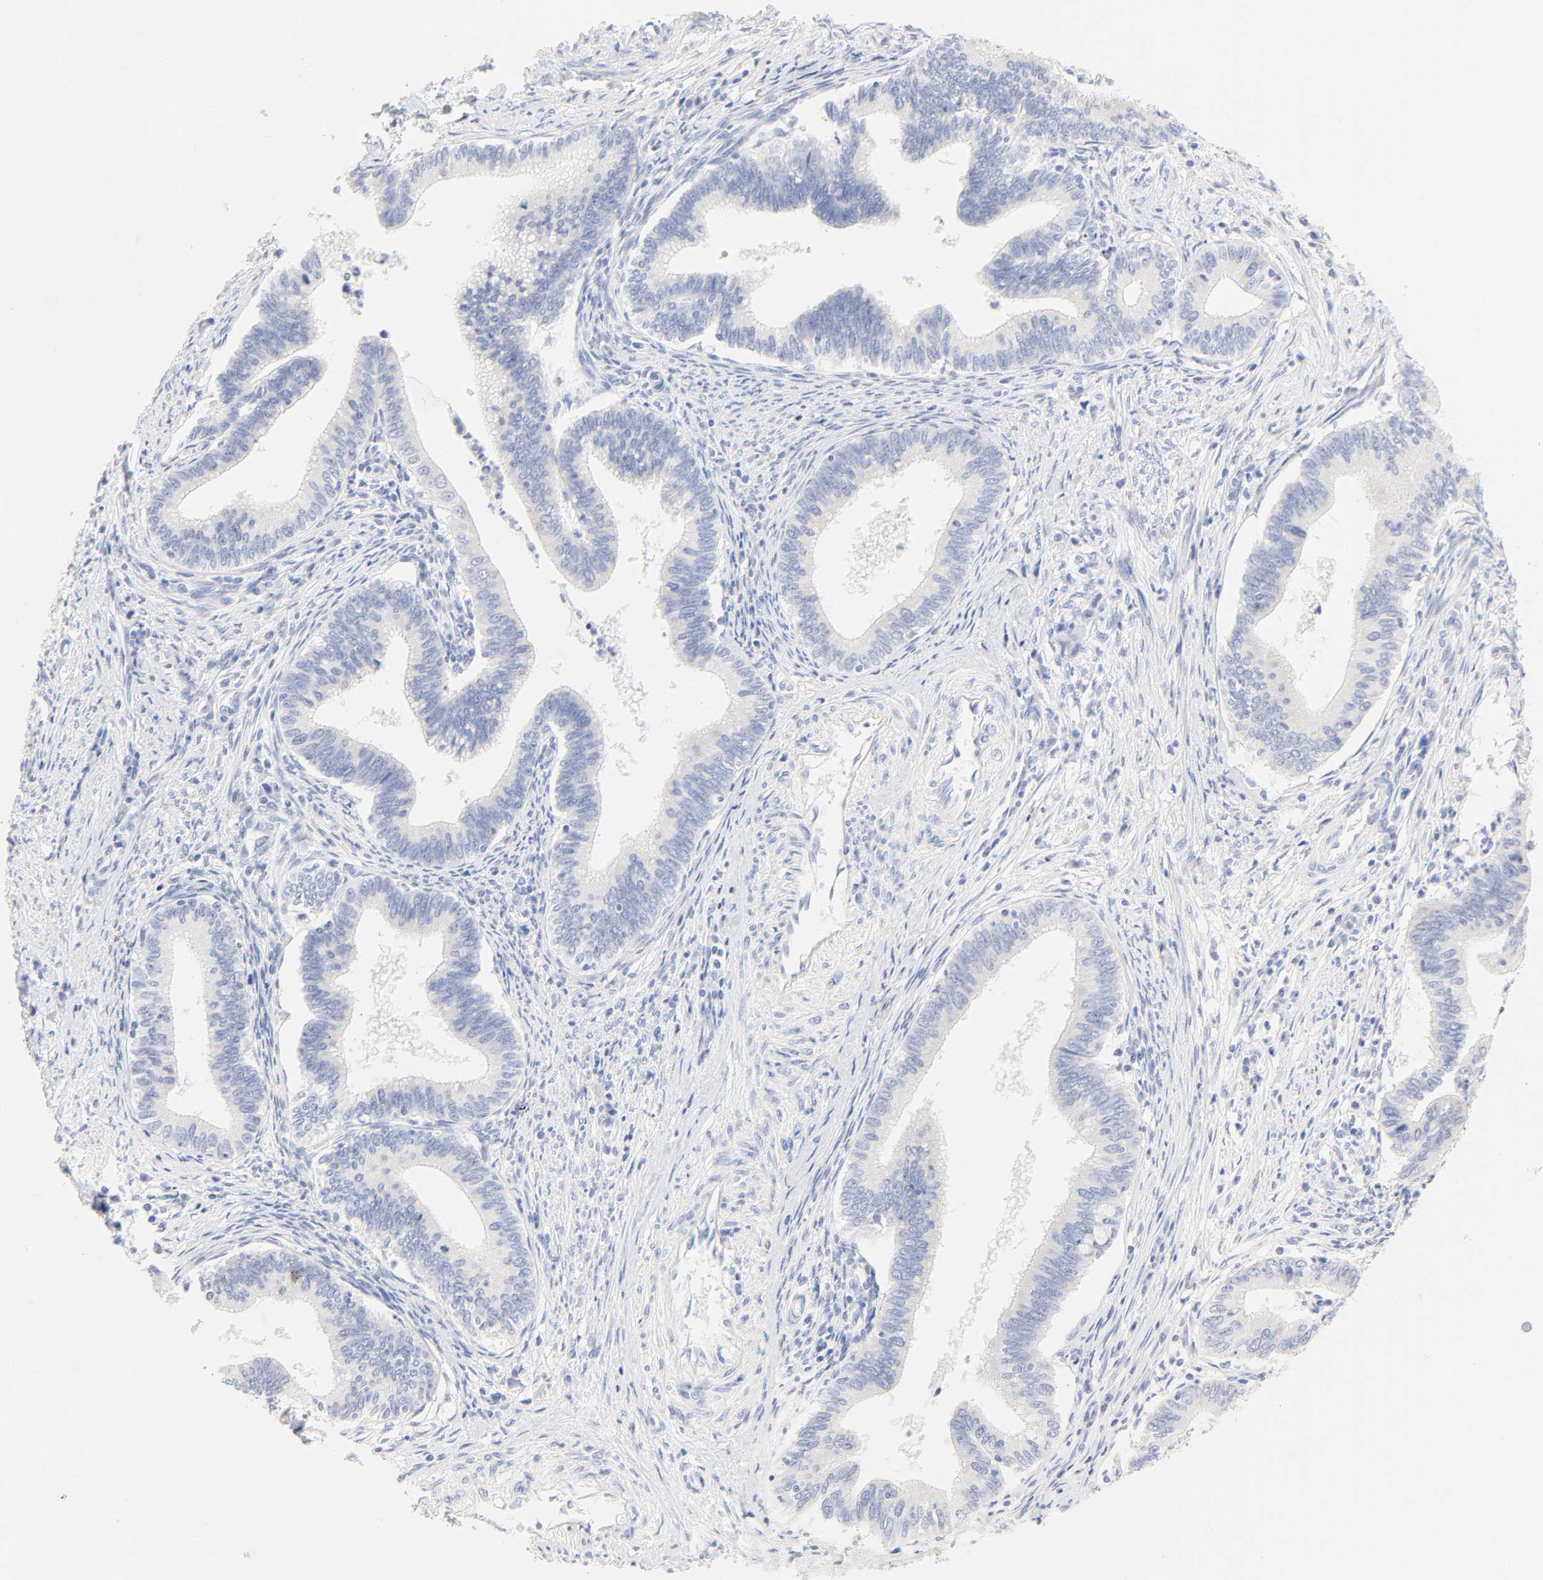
{"staining": {"intensity": "negative", "quantity": "none", "location": "none"}, "tissue": "cervical cancer", "cell_type": "Tumor cells", "image_type": "cancer", "snomed": [{"axis": "morphology", "description": "Adenocarcinoma, NOS"}, {"axis": "topography", "description": "Cervix"}], "caption": "Immunohistochemistry histopathology image of neoplastic tissue: adenocarcinoma (cervical) stained with DAB (3,3'-diaminobenzidine) demonstrates no significant protein expression in tumor cells. (DAB (3,3'-diaminobenzidine) IHC visualized using brightfield microscopy, high magnification).", "gene": "SLCO1B3", "patient": {"sex": "female", "age": 36}}